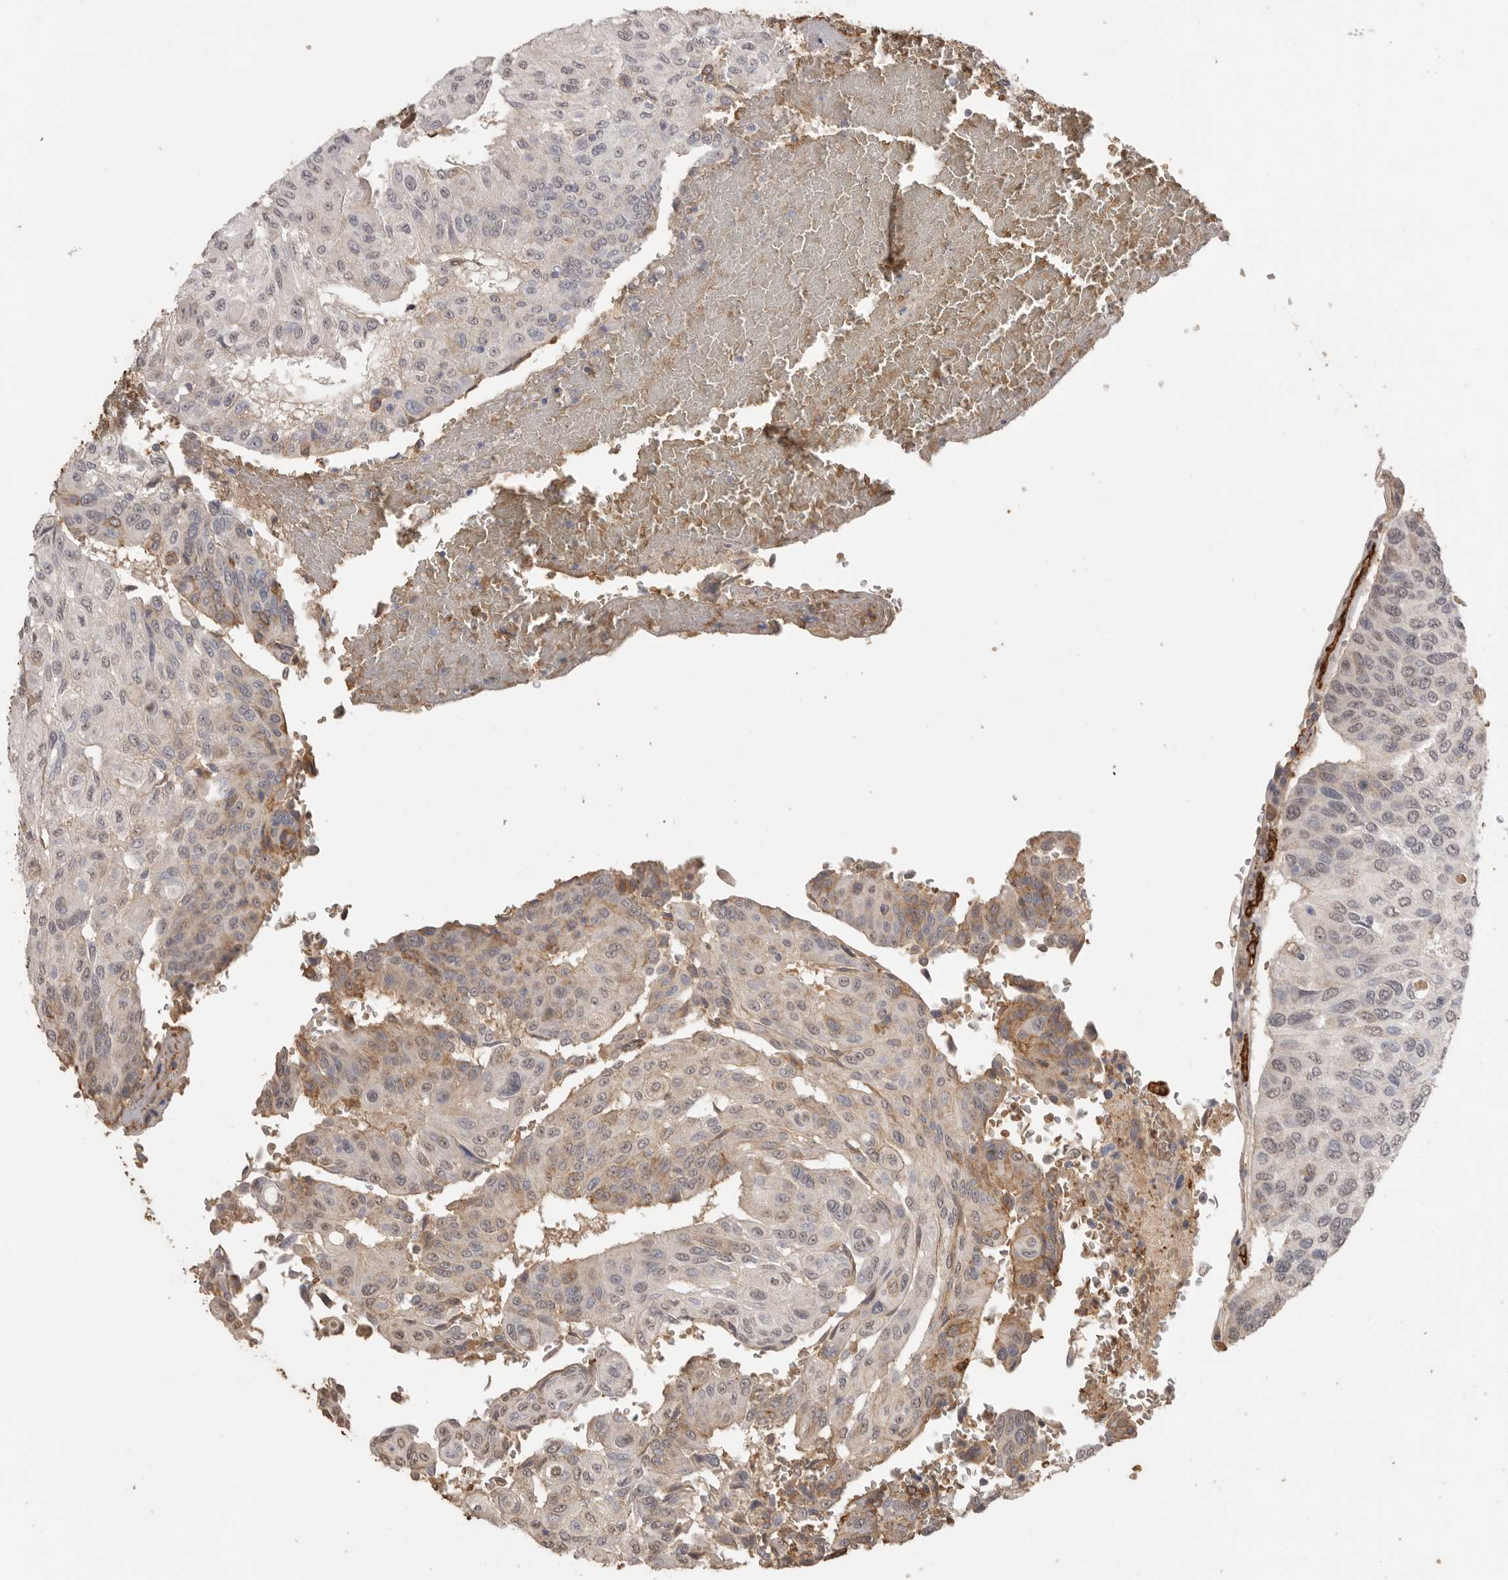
{"staining": {"intensity": "weak", "quantity": "<25%", "location": "cytoplasmic/membranous"}, "tissue": "urothelial cancer", "cell_type": "Tumor cells", "image_type": "cancer", "snomed": [{"axis": "morphology", "description": "Urothelial carcinoma, High grade"}, {"axis": "topography", "description": "Urinary bladder"}], "caption": "This is an immunohistochemistry image of human urothelial cancer. There is no staining in tumor cells.", "gene": "IL27", "patient": {"sex": "male", "age": 66}}